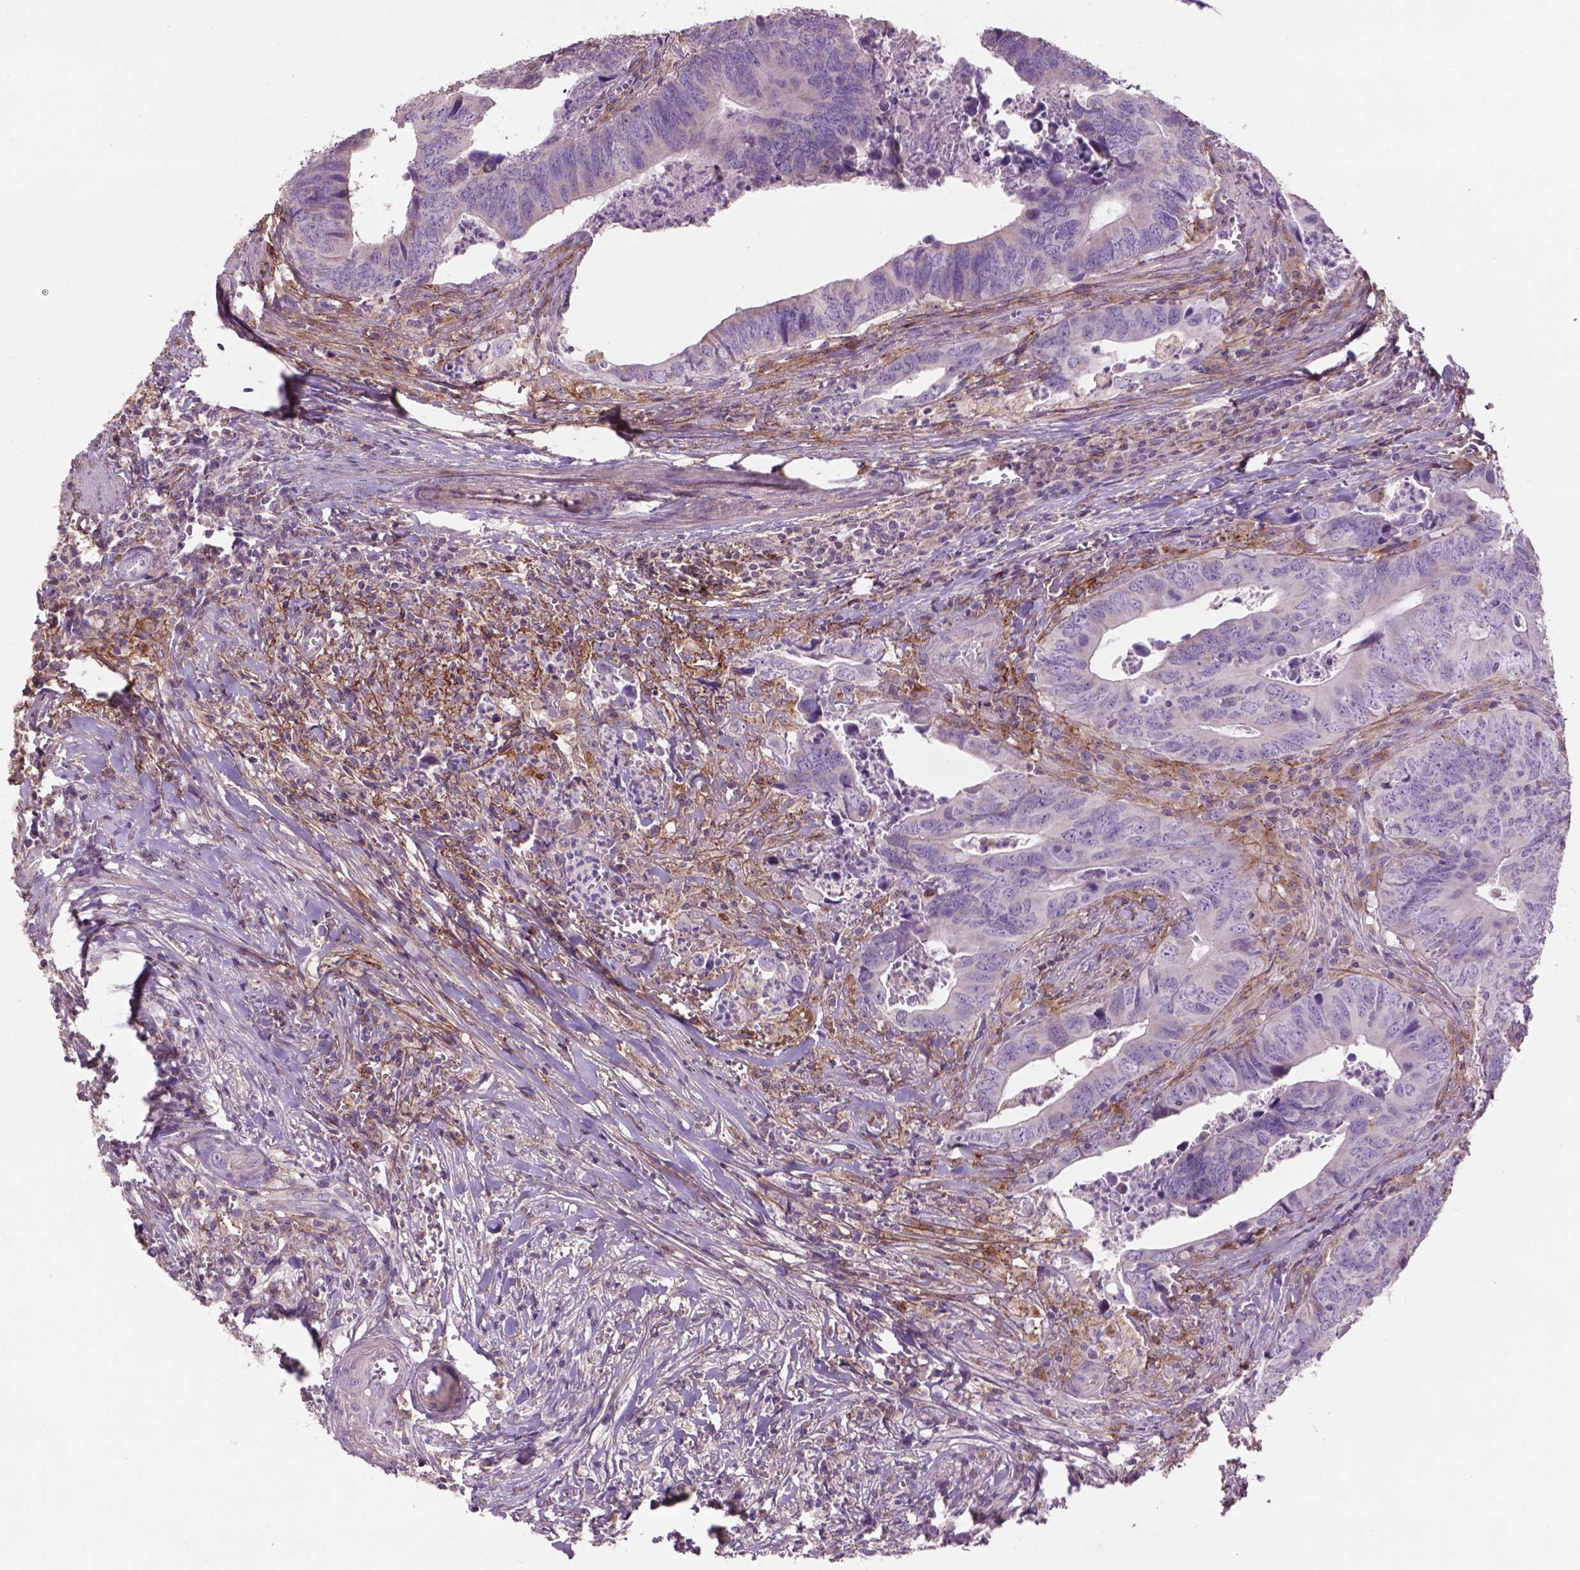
{"staining": {"intensity": "negative", "quantity": "none", "location": "none"}, "tissue": "colorectal cancer", "cell_type": "Tumor cells", "image_type": "cancer", "snomed": [{"axis": "morphology", "description": "Adenocarcinoma, NOS"}, {"axis": "topography", "description": "Colon"}], "caption": "This photomicrograph is of colorectal adenocarcinoma stained with IHC to label a protein in brown with the nuclei are counter-stained blue. There is no expression in tumor cells.", "gene": "LRRC3C", "patient": {"sex": "female", "age": 82}}